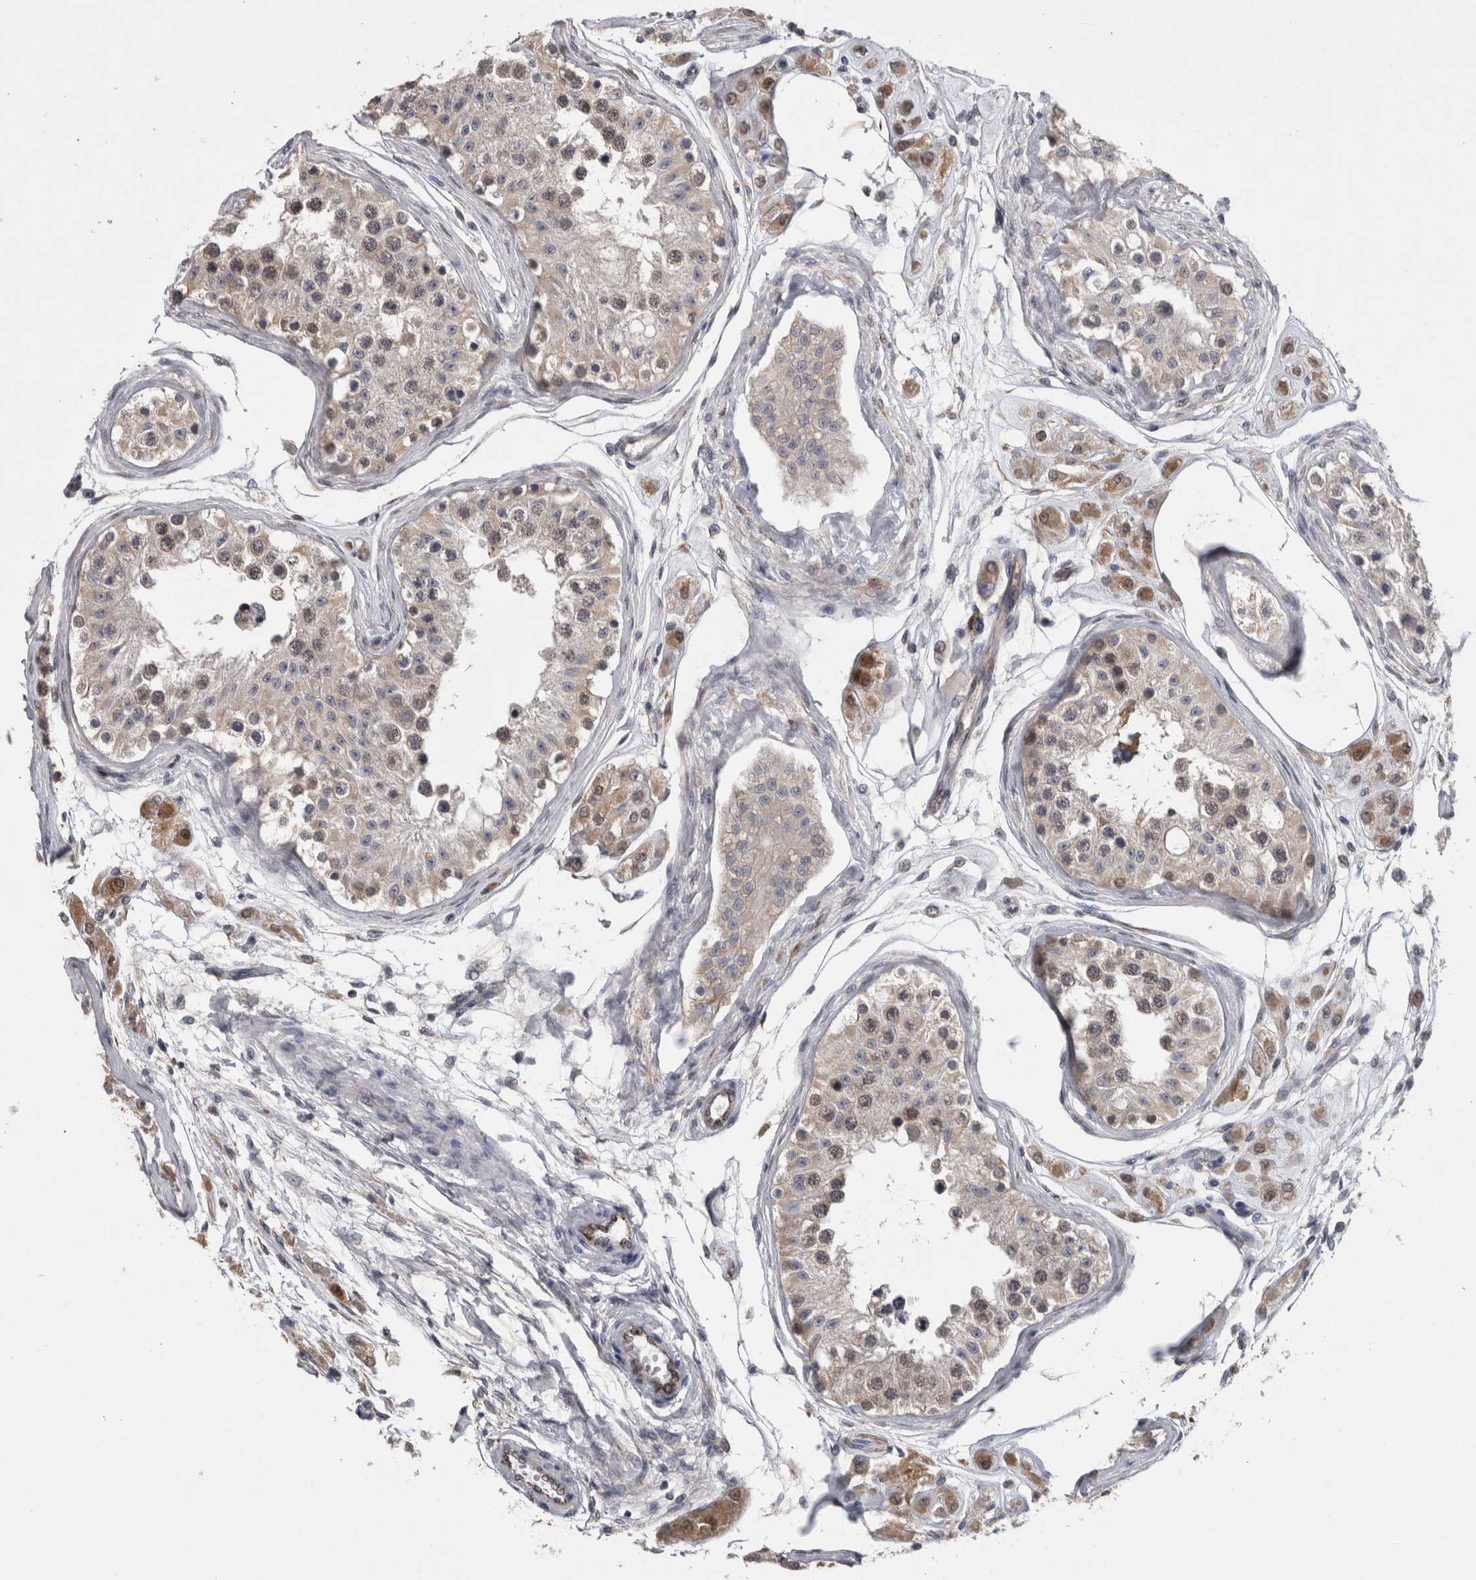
{"staining": {"intensity": "moderate", "quantity": "25%-75%", "location": "cytoplasmic/membranous"}, "tissue": "testis", "cell_type": "Cells in seminiferous ducts", "image_type": "normal", "snomed": [{"axis": "morphology", "description": "Normal tissue, NOS"}, {"axis": "morphology", "description": "Adenocarcinoma, metastatic, NOS"}, {"axis": "topography", "description": "Testis"}], "caption": "Unremarkable testis was stained to show a protein in brown. There is medium levels of moderate cytoplasmic/membranous expression in approximately 25%-75% of cells in seminiferous ducts.", "gene": "ACOT7", "patient": {"sex": "male", "age": 26}}